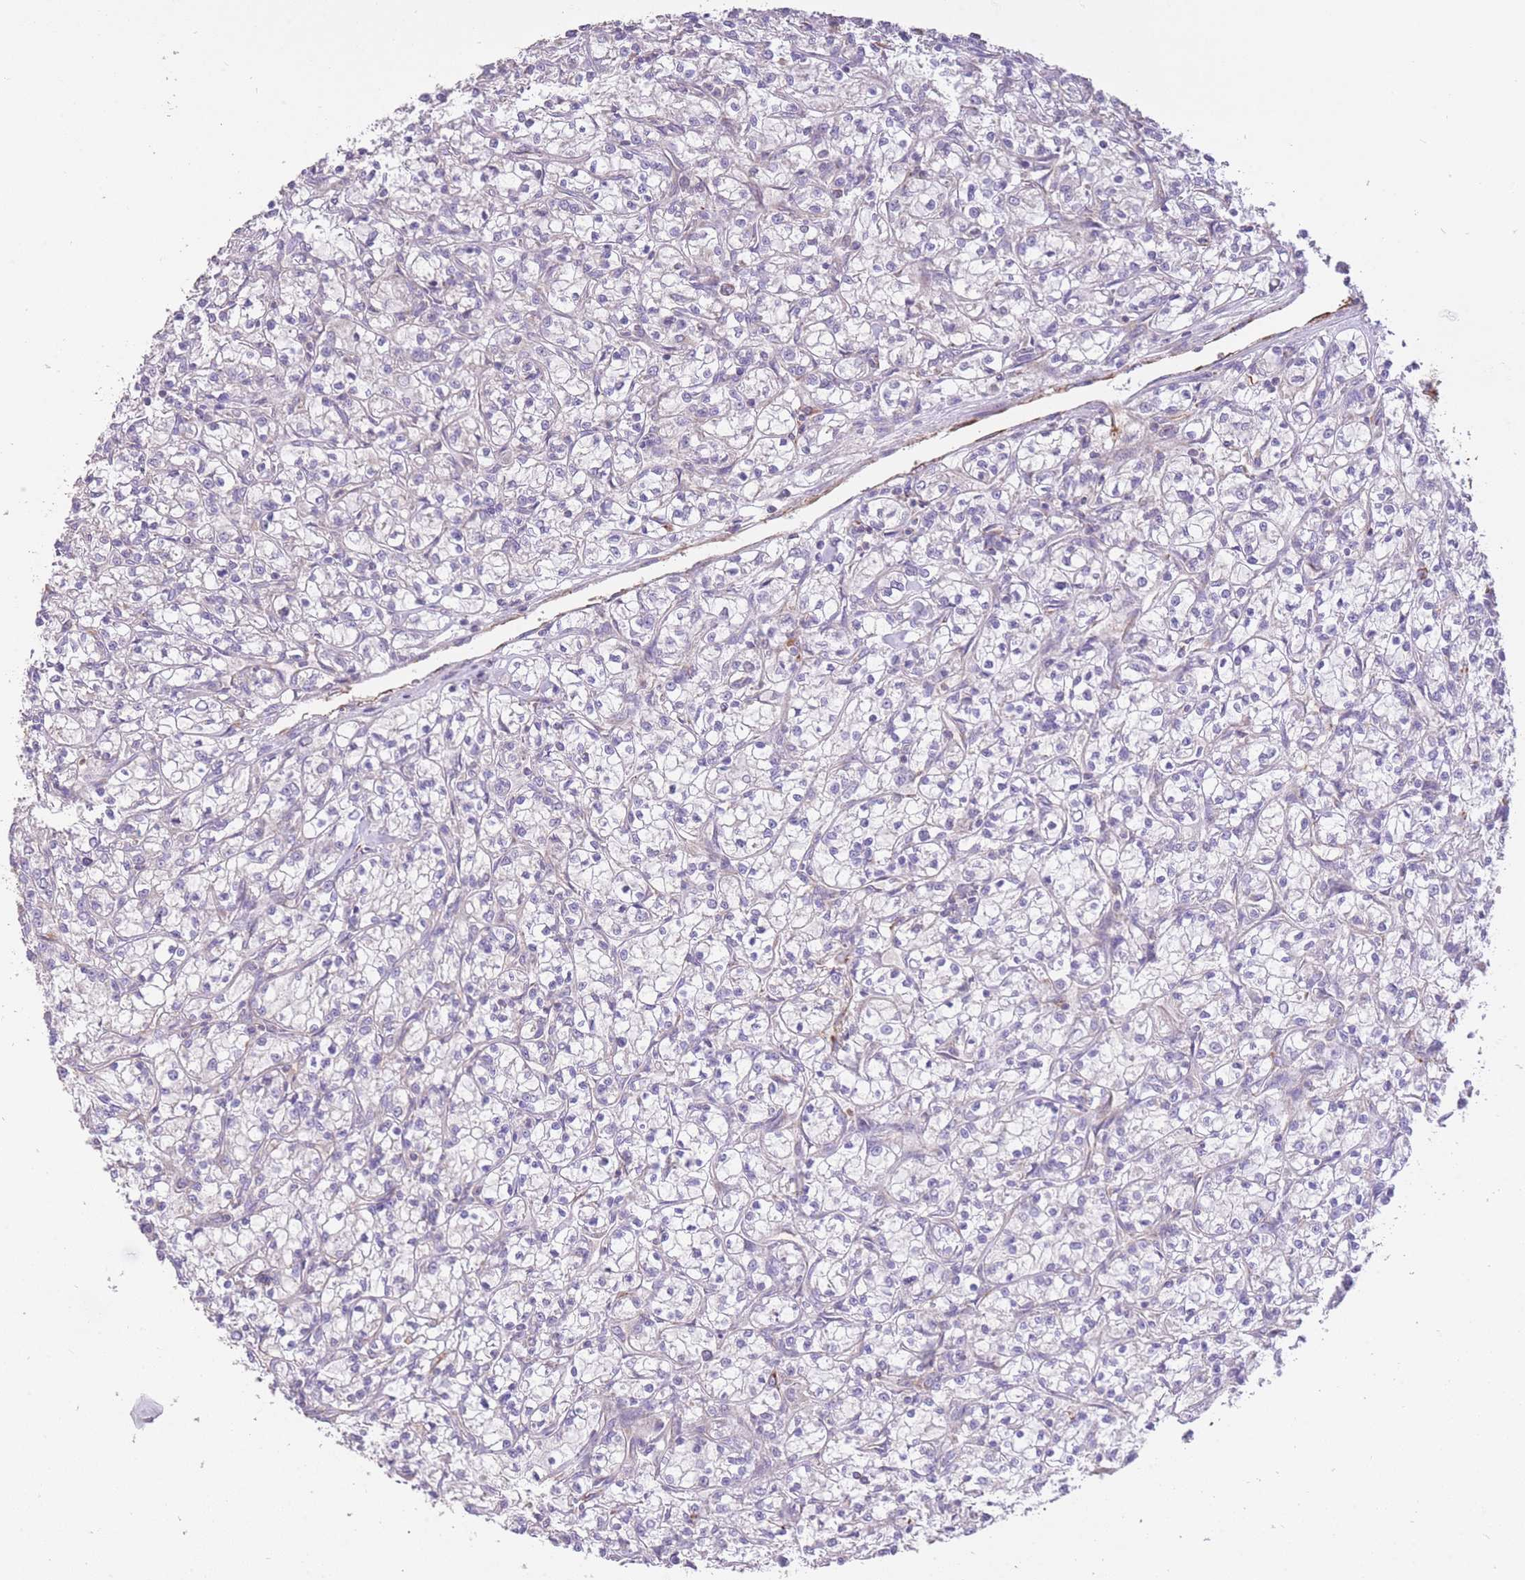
{"staining": {"intensity": "negative", "quantity": "none", "location": "none"}, "tissue": "renal cancer", "cell_type": "Tumor cells", "image_type": "cancer", "snomed": [{"axis": "morphology", "description": "Adenocarcinoma, NOS"}, {"axis": "topography", "description": "Kidney"}], "caption": "Adenocarcinoma (renal) was stained to show a protein in brown. There is no significant staining in tumor cells. (Immunohistochemistry, brightfield microscopy, high magnification).", "gene": "PREP", "patient": {"sex": "female", "age": 59}}